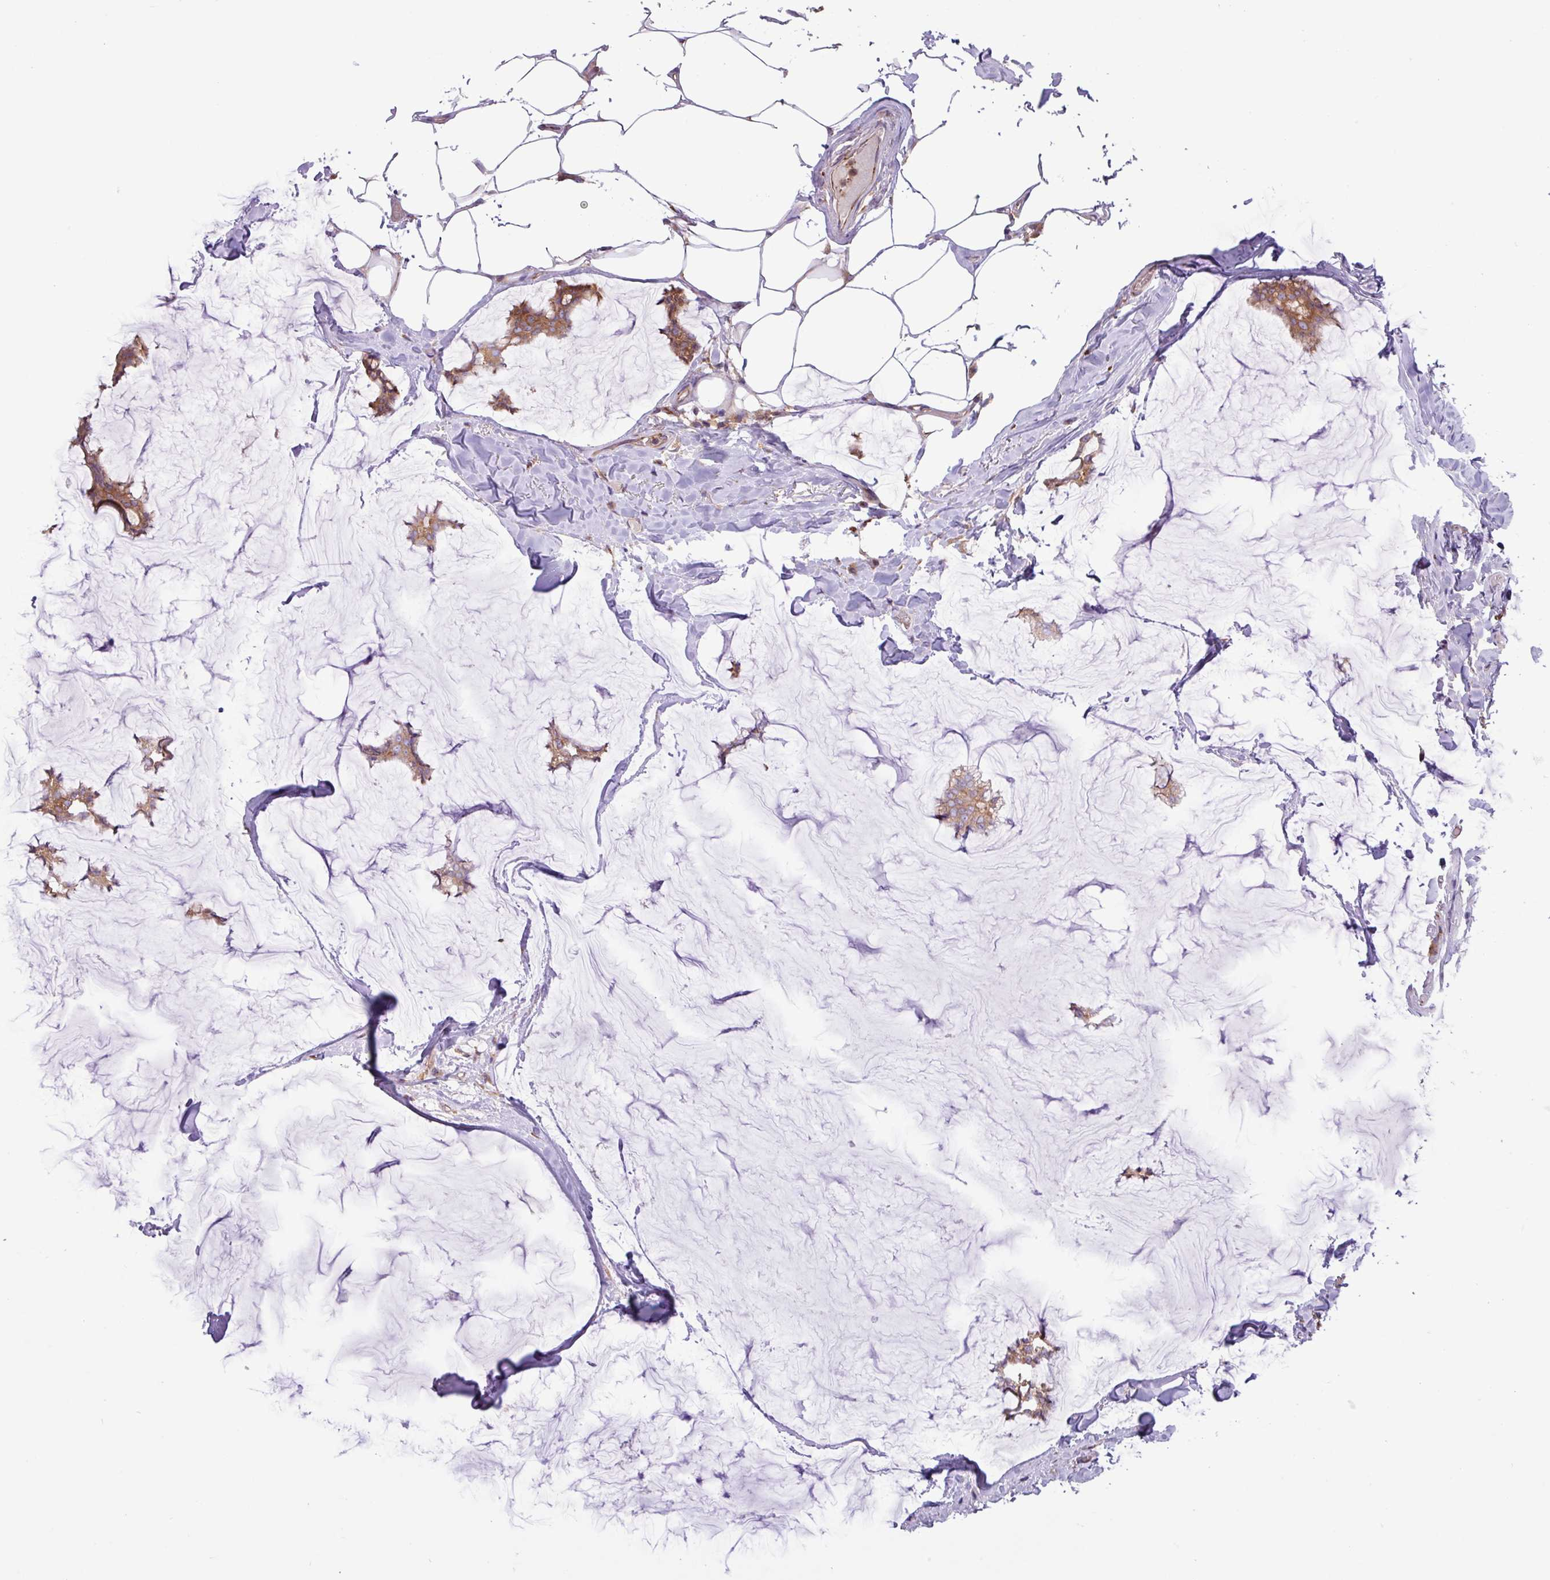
{"staining": {"intensity": "moderate", "quantity": ">75%", "location": "cytoplasmic/membranous"}, "tissue": "breast cancer", "cell_type": "Tumor cells", "image_type": "cancer", "snomed": [{"axis": "morphology", "description": "Duct carcinoma"}, {"axis": "topography", "description": "Breast"}], "caption": "The photomicrograph reveals a brown stain indicating the presence of a protein in the cytoplasmic/membranous of tumor cells in breast cancer.", "gene": "RAB19", "patient": {"sex": "female", "age": 93}}